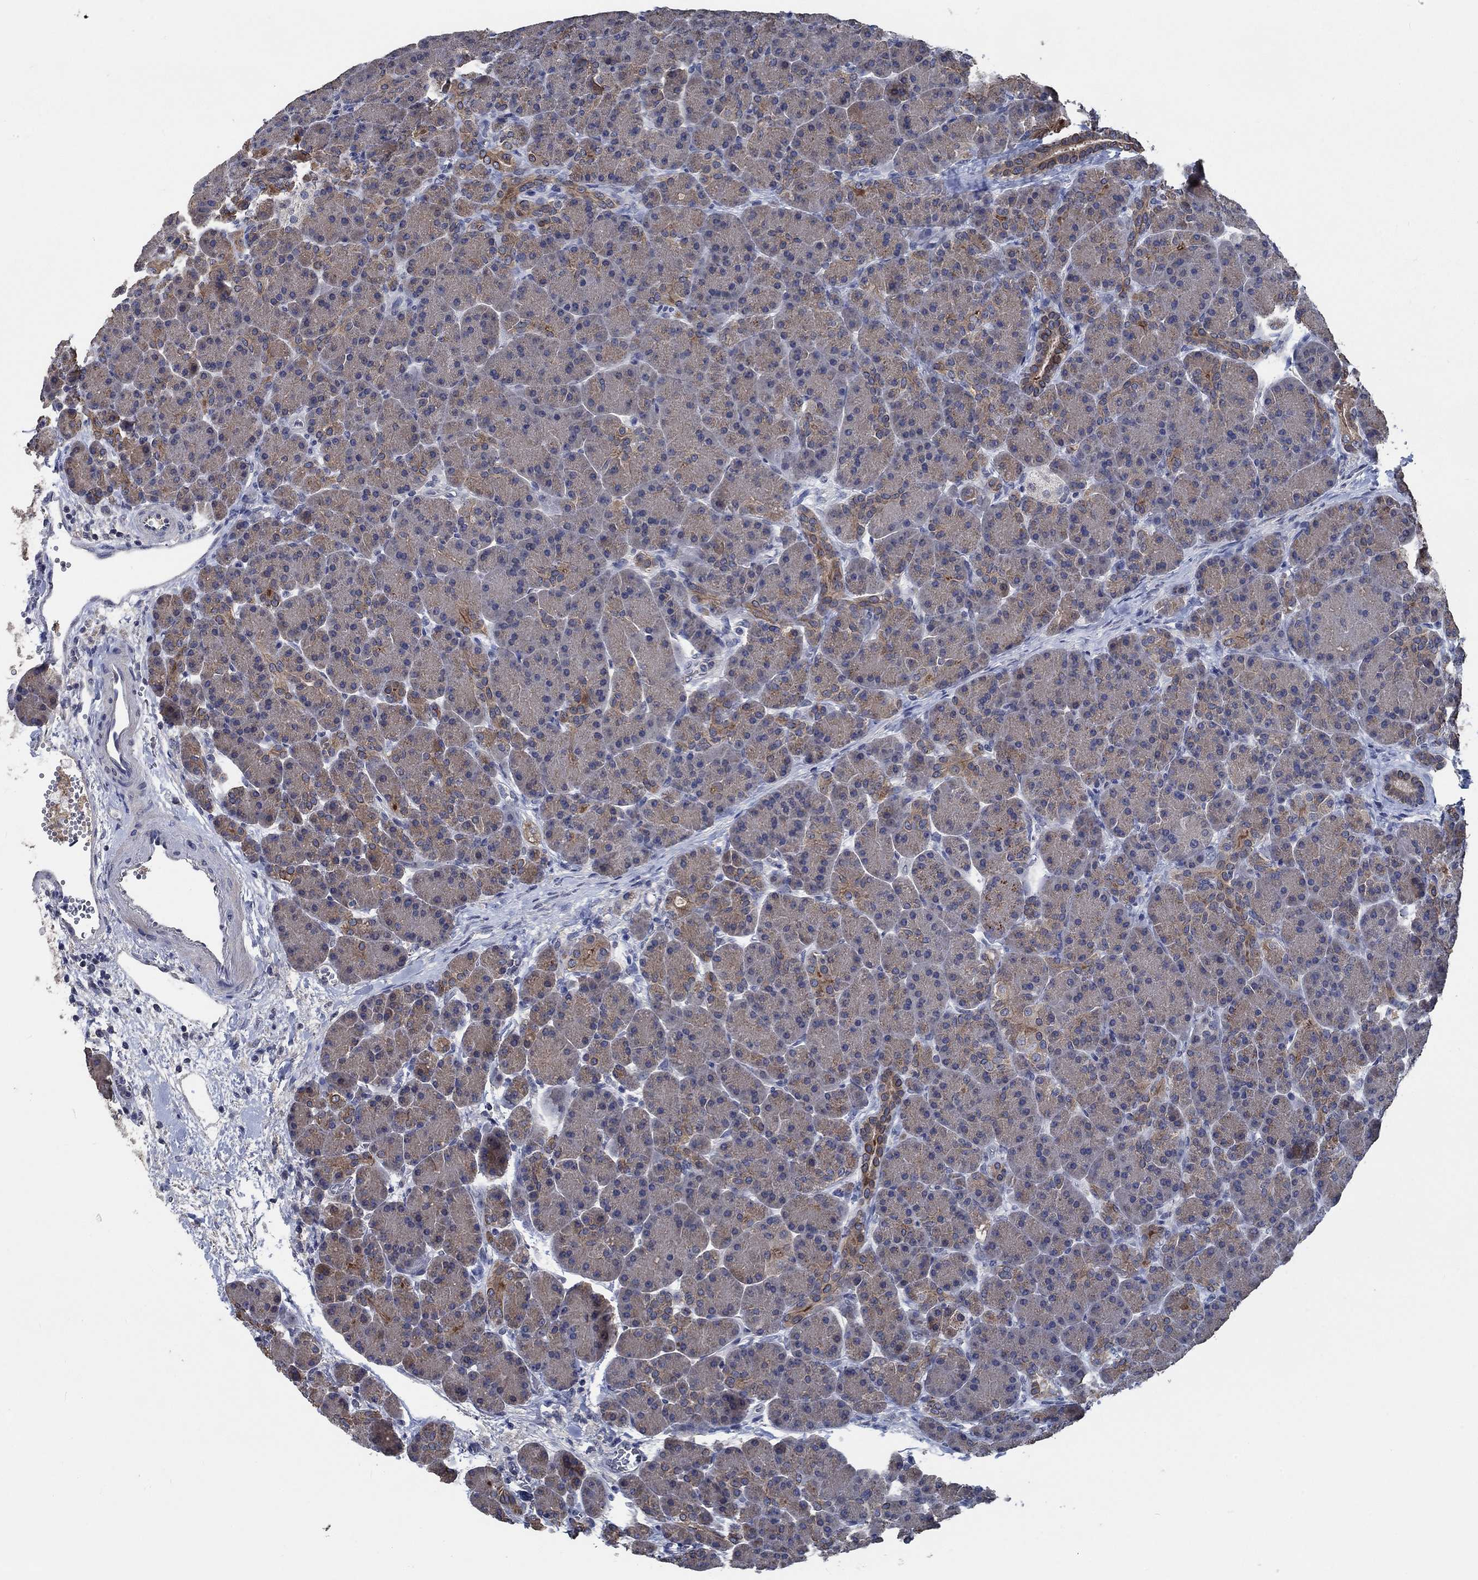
{"staining": {"intensity": "moderate", "quantity": "<25%", "location": "cytoplasmic/membranous"}, "tissue": "pancreas", "cell_type": "Exocrine glandular cells", "image_type": "normal", "snomed": [{"axis": "morphology", "description": "Normal tissue, NOS"}, {"axis": "topography", "description": "Pancreas"}], "caption": "Exocrine glandular cells show low levels of moderate cytoplasmic/membranous positivity in approximately <25% of cells in unremarkable pancreas. (DAB IHC, brown staining for protein, blue staining for nuclei).", "gene": "OBSCN", "patient": {"sex": "female", "age": 63}}